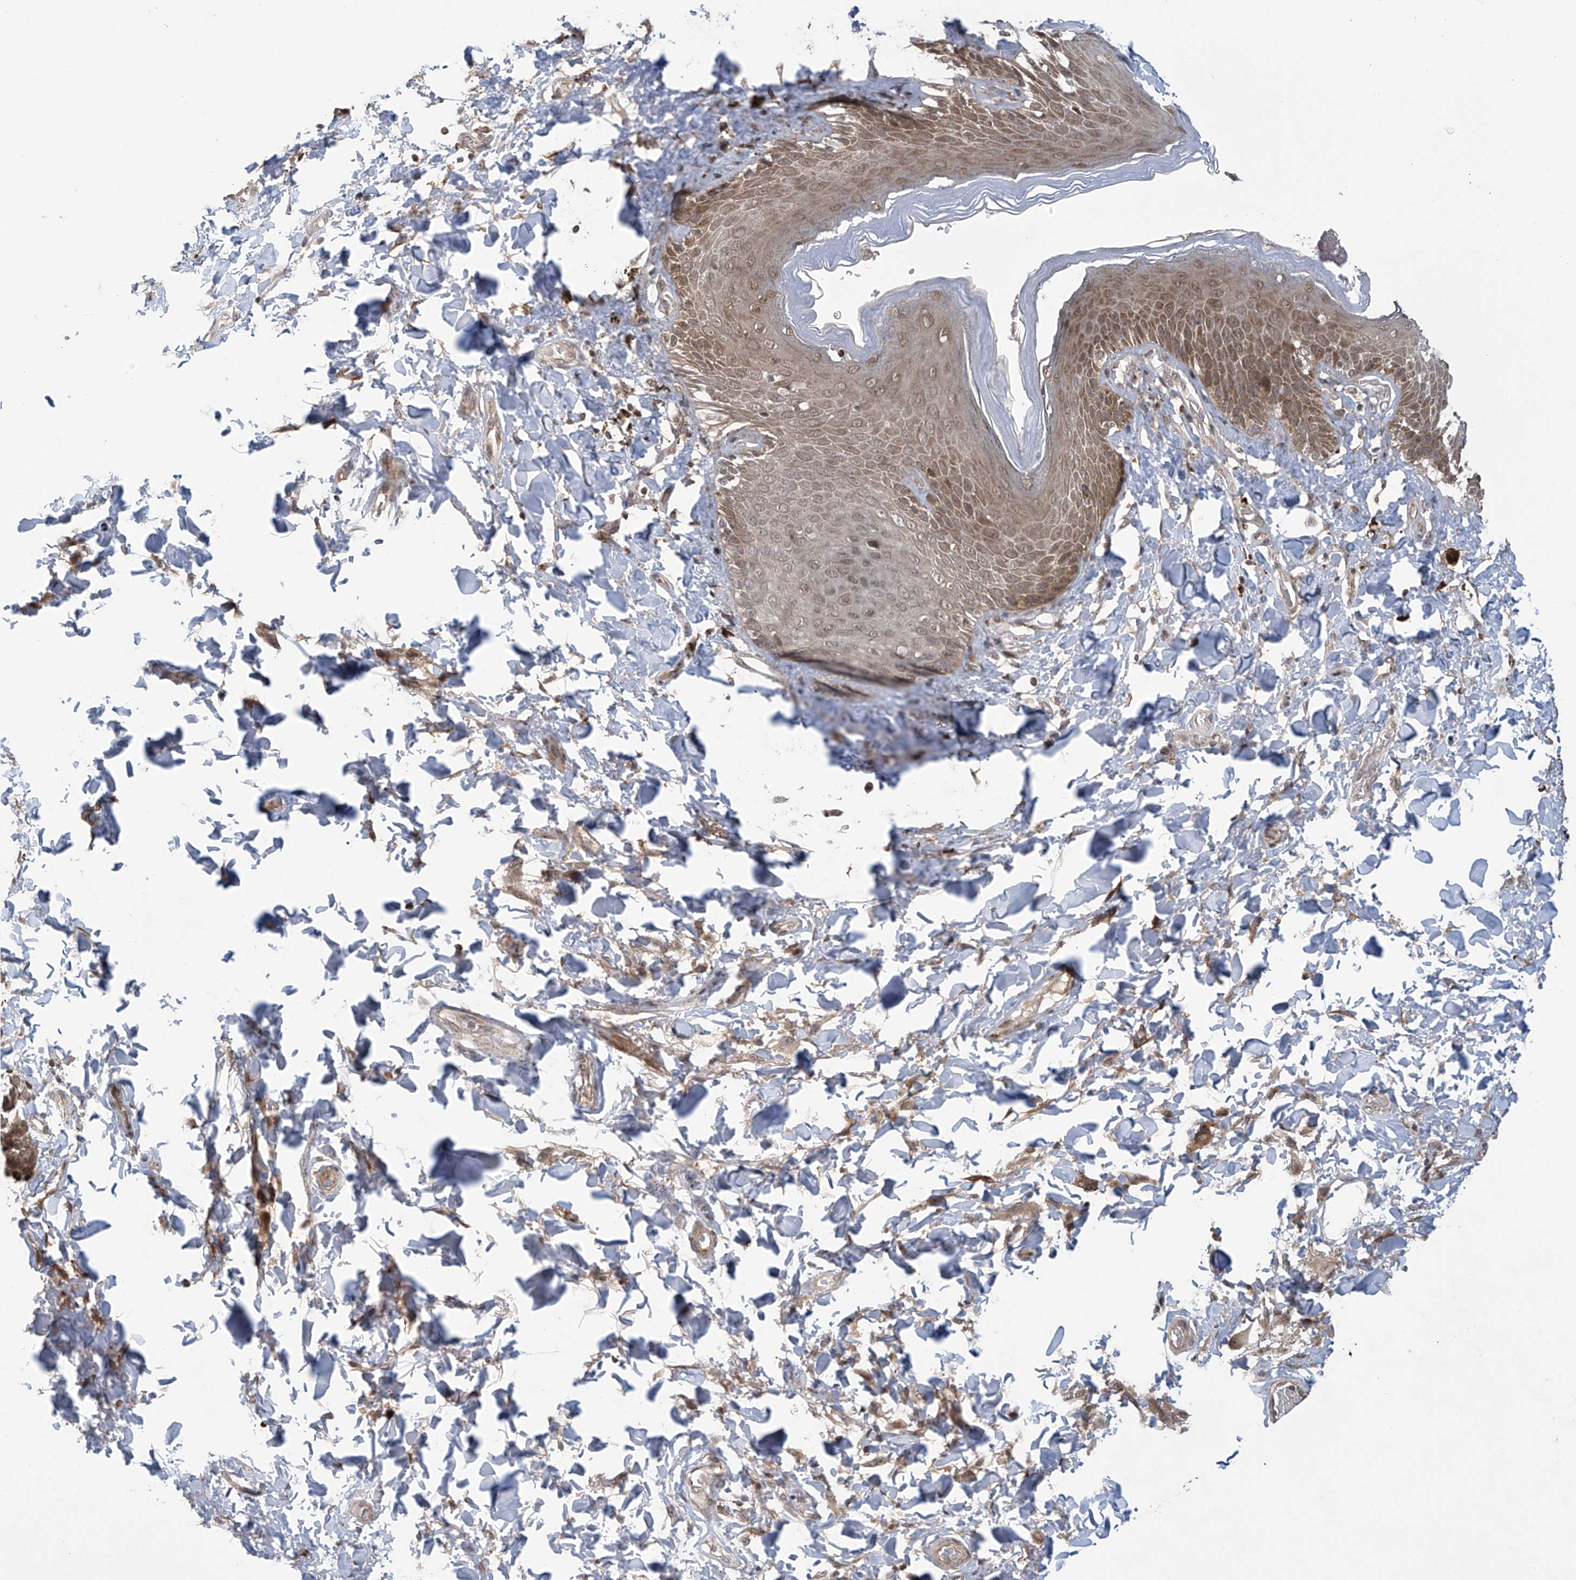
{"staining": {"intensity": "moderate", "quantity": ">75%", "location": "cytoplasmic/membranous,nuclear"}, "tissue": "skin", "cell_type": "Epidermal cells", "image_type": "normal", "snomed": [{"axis": "morphology", "description": "Normal tissue, NOS"}, {"axis": "topography", "description": "Anal"}], "caption": "Skin stained for a protein reveals moderate cytoplasmic/membranous,nuclear positivity in epidermal cells. The protein of interest is stained brown, and the nuclei are stained in blue (DAB IHC with brightfield microscopy, high magnification).", "gene": "ABHD13", "patient": {"sex": "female", "age": 78}}